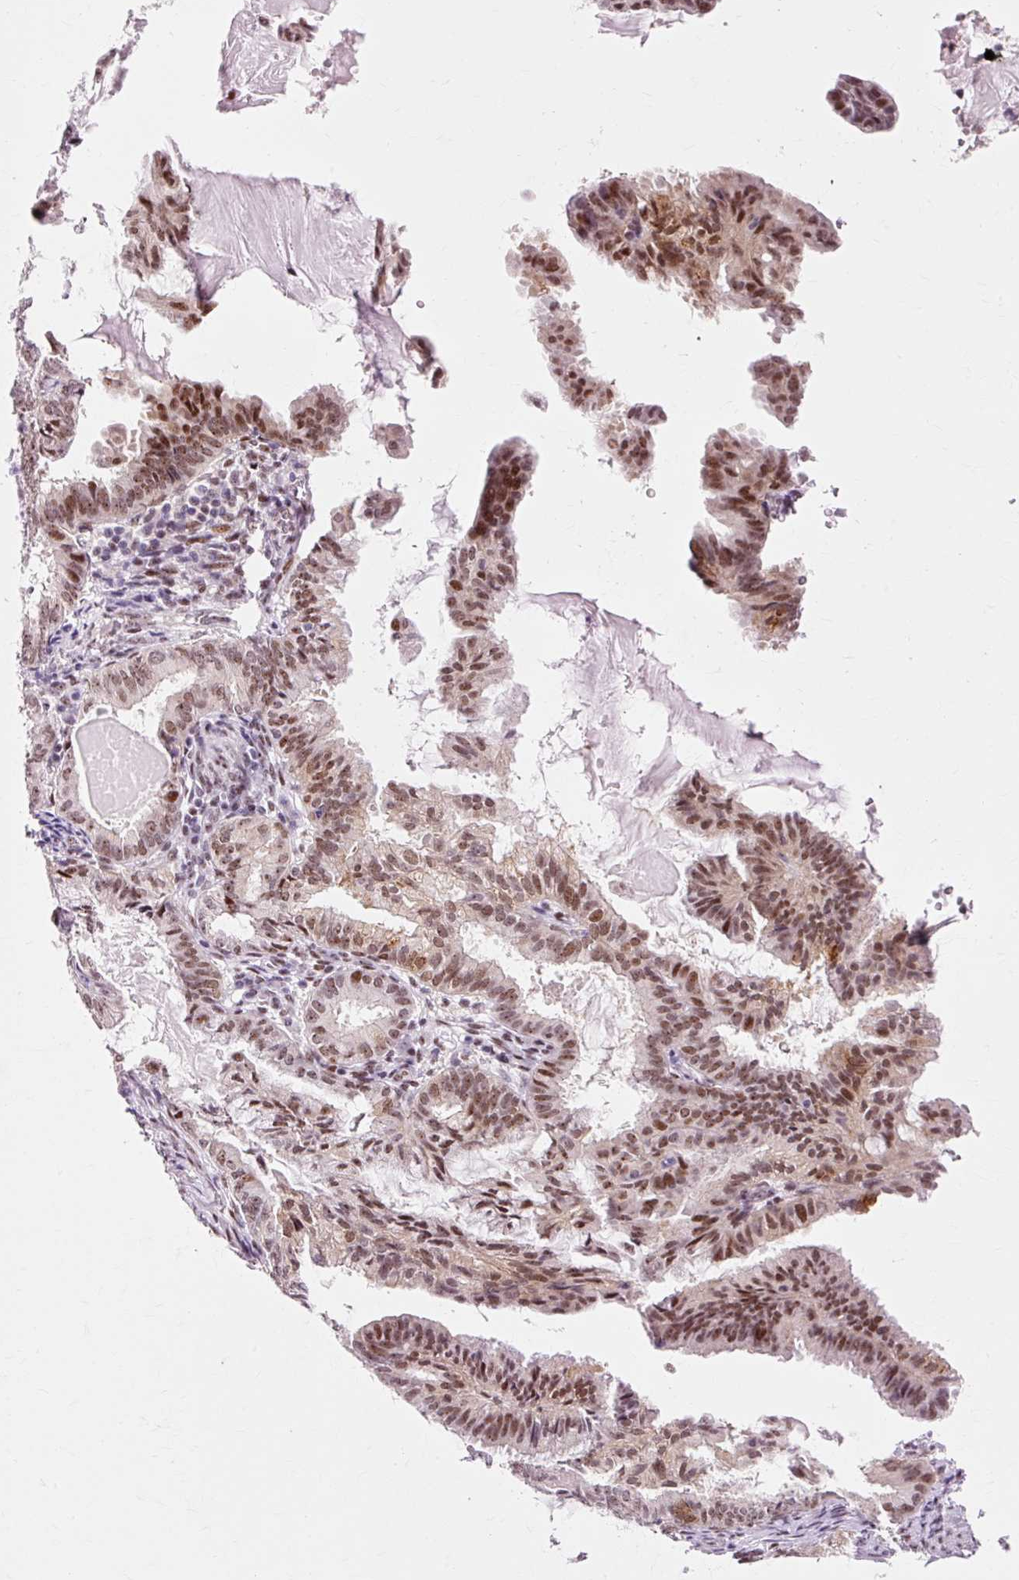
{"staining": {"intensity": "moderate", "quantity": ">75%", "location": "nuclear"}, "tissue": "endometrial cancer", "cell_type": "Tumor cells", "image_type": "cancer", "snomed": [{"axis": "morphology", "description": "Adenocarcinoma, NOS"}, {"axis": "topography", "description": "Endometrium"}], "caption": "IHC of human adenocarcinoma (endometrial) exhibits medium levels of moderate nuclear expression in approximately >75% of tumor cells.", "gene": "MACROD2", "patient": {"sex": "female", "age": 86}}